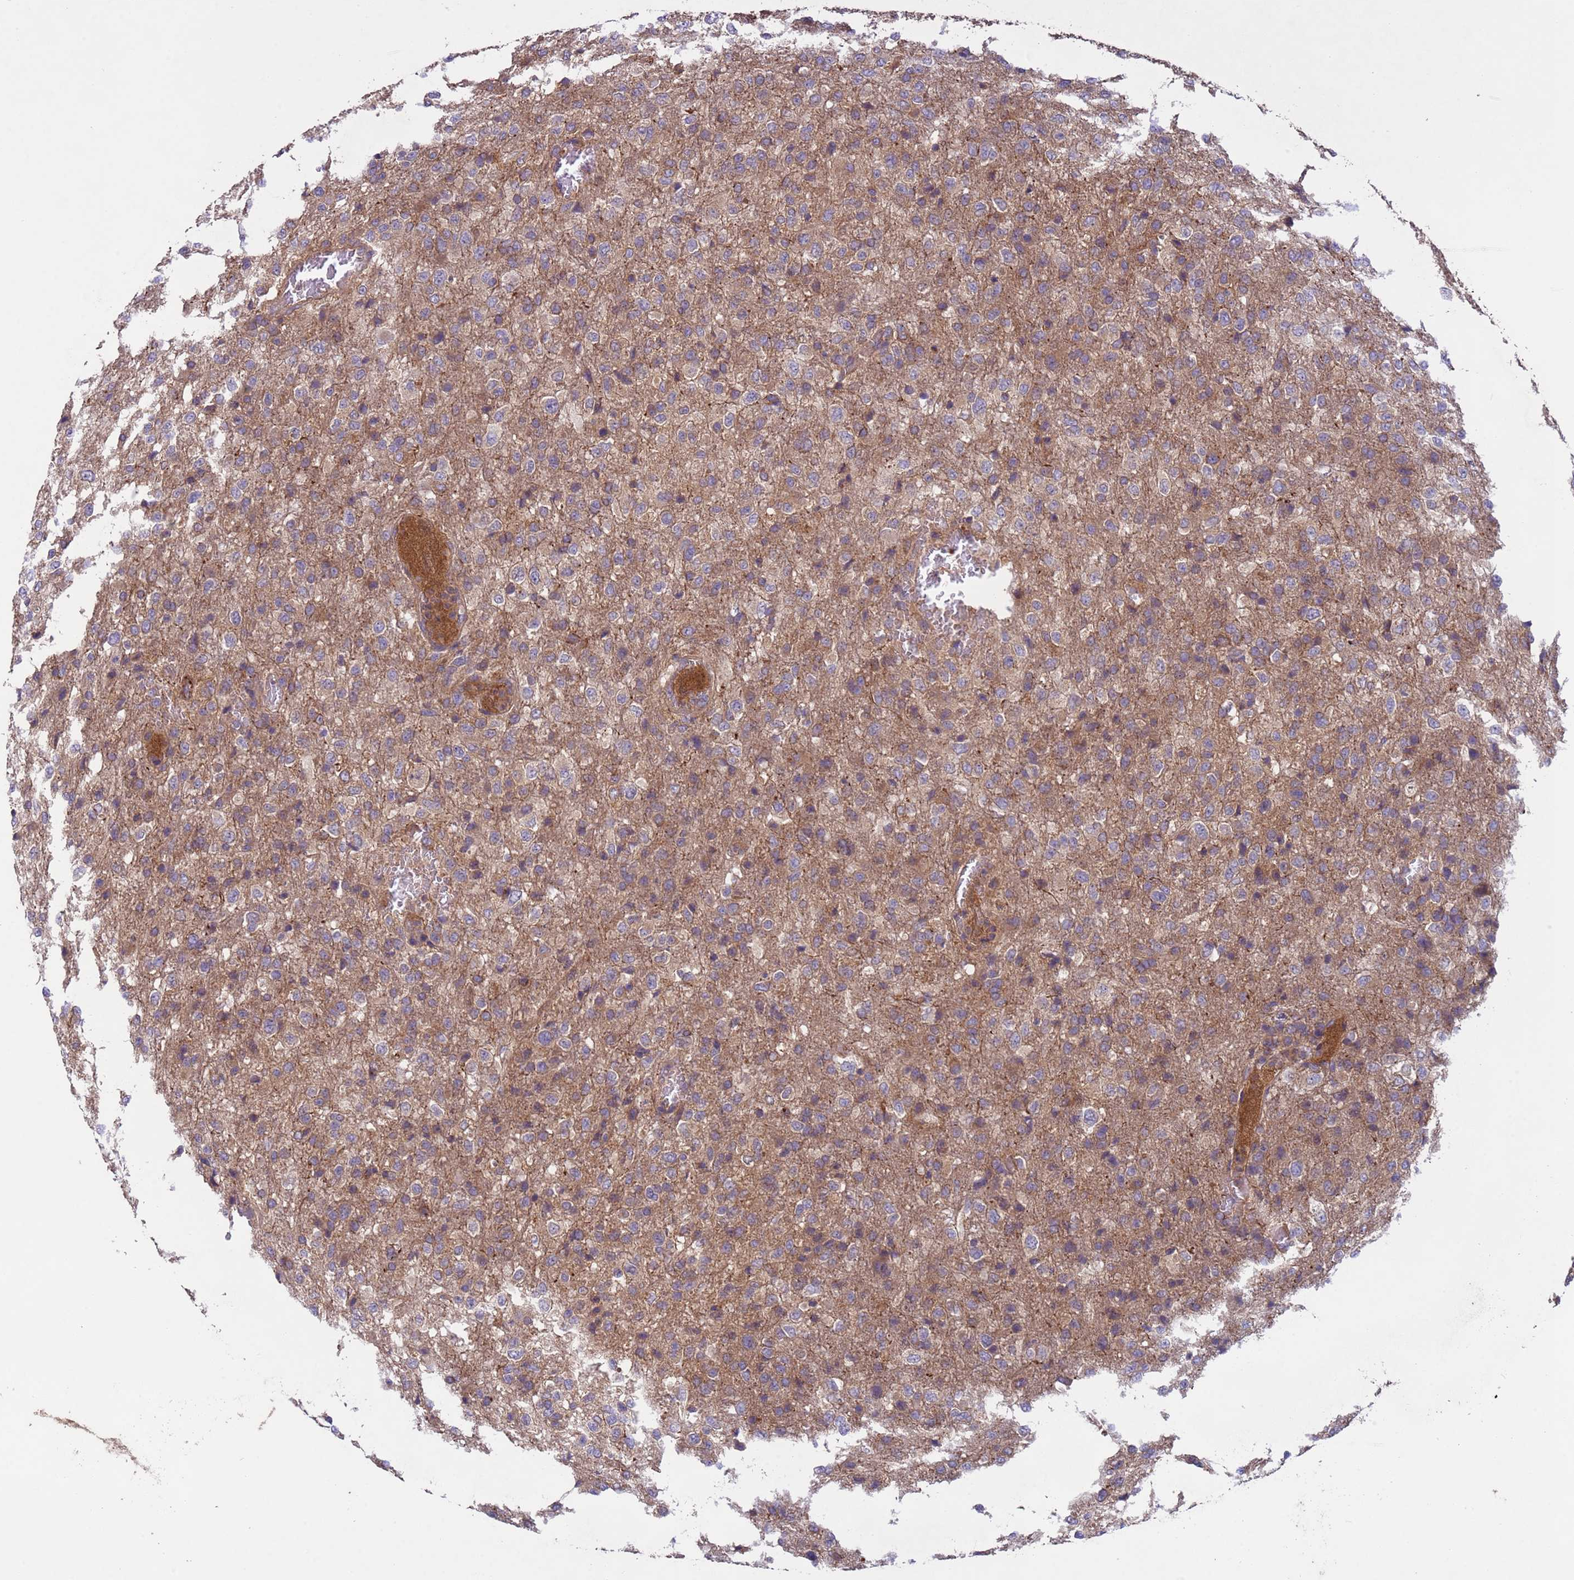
{"staining": {"intensity": "weak", "quantity": "25%-75%", "location": "cytoplasmic/membranous"}, "tissue": "glioma", "cell_type": "Tumor cells", "image_type": "cancer", "snomed": [{"axis": "morphology", "description": "Glioma, malignant, High grade"}, {"axis": "topography", "description": "Brain"}], "caption": "Tumor cells demonstrate weak cytoplasmic/membranous expression in approximately 25%-75% of cells in high-grade glioma (malignant). (DAB (3,3'-diaminobenzidine) IHC, brown staining for protein, blue staining for nuclei).", "gene": "RAB10", "patient": {"sex": "female", "age": 74}}